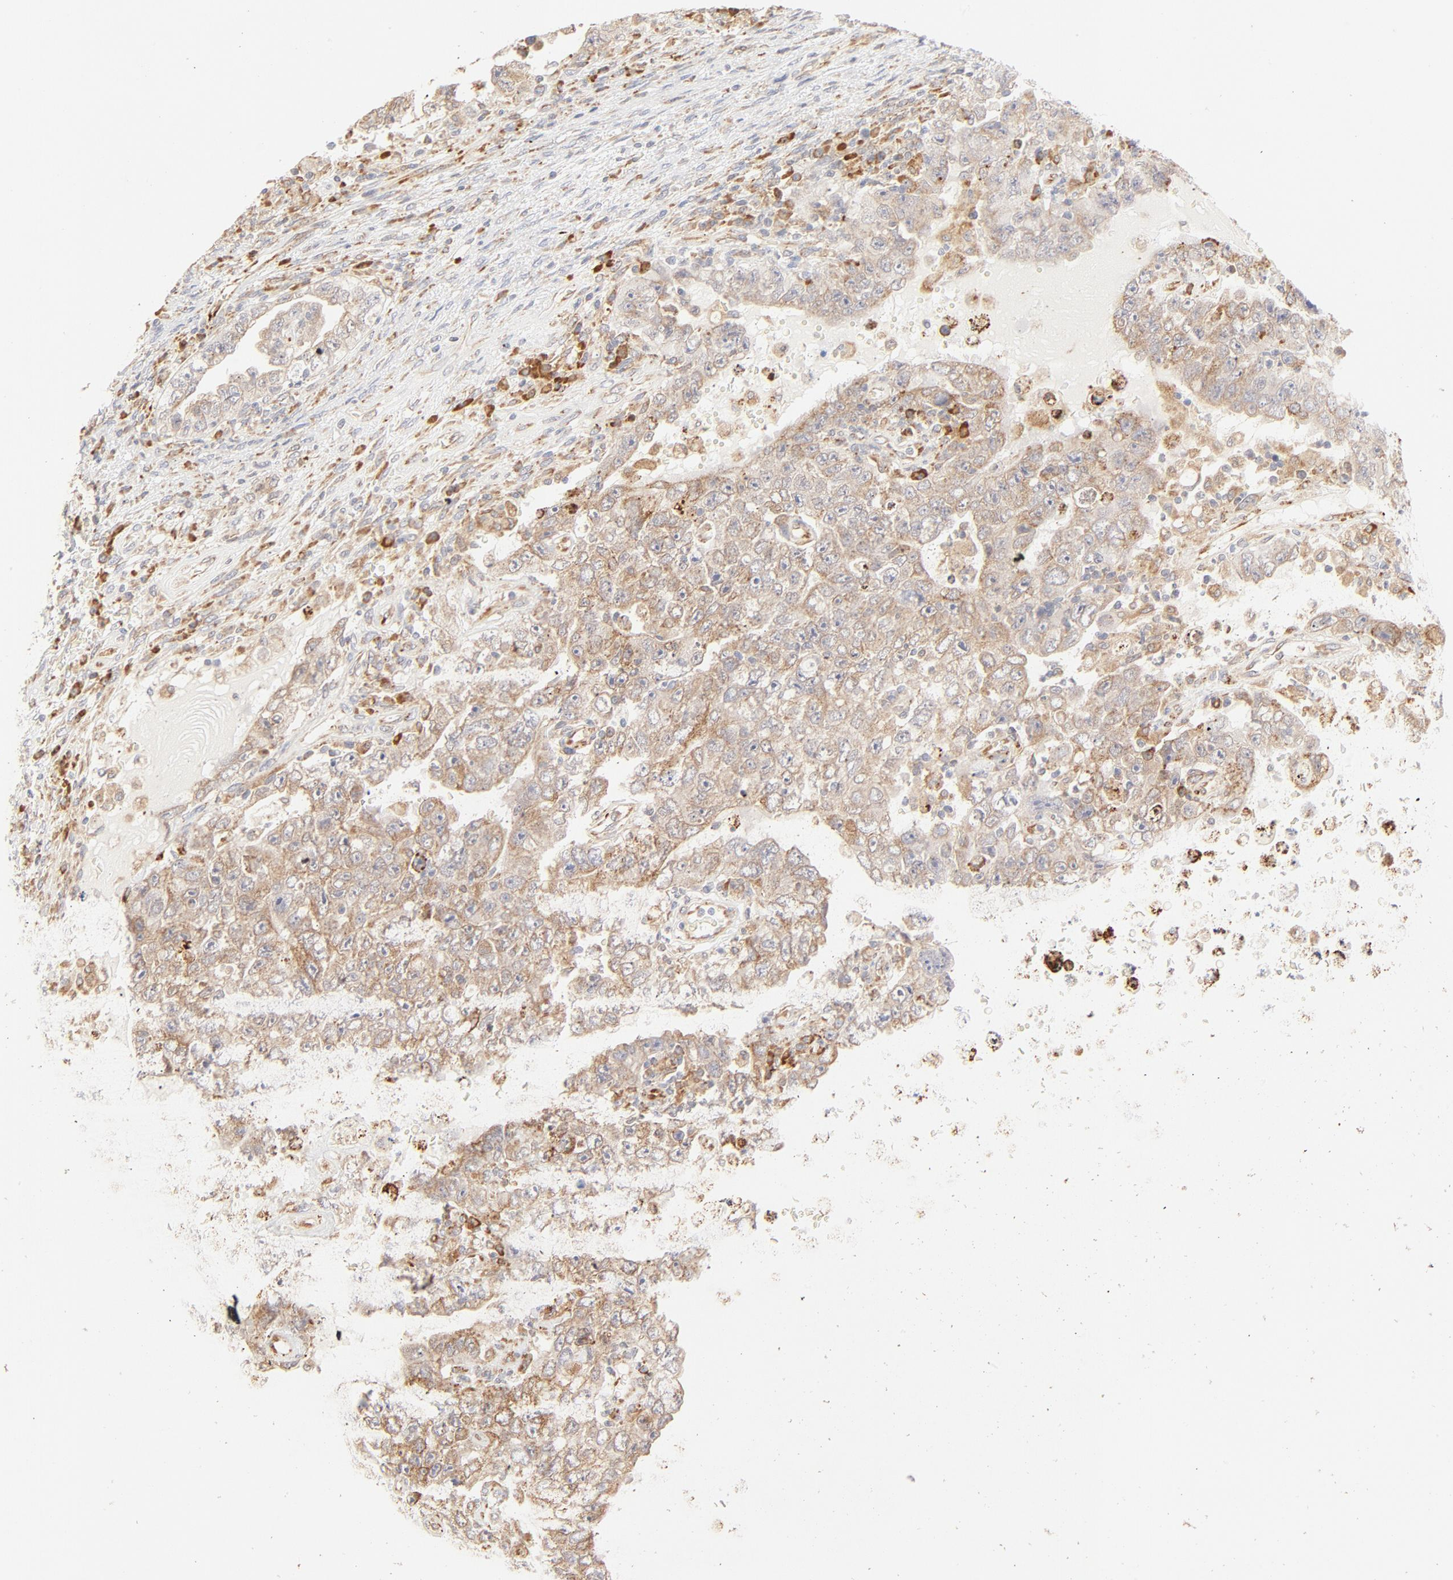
{"staining": {"intensity": "moderate", "quantity": ">75%", "location": "cytoplasmic/membranous"}, "tissue": "testis cancer", "cell_type": "Tumor cells", "image_type": "cancer", "snomed": [{"axis": "morphology", "description": "Carcinoma, Embryonal, NOS"}, {"axis": "topography", "description": "Testis"}], "caption": "Protein expression by immunohistochemistry reveals moderate cytoplasmic/membranous positivity in about >75% of tumor cells in testis cancer (embryonal carcinoma). (DAB (3,3'-diaminobenzidine) IHC, brown staining for protein, blue staining for nuclei).", "gene": "PARP12", "patient": {"sex": "male", "age": 26}}